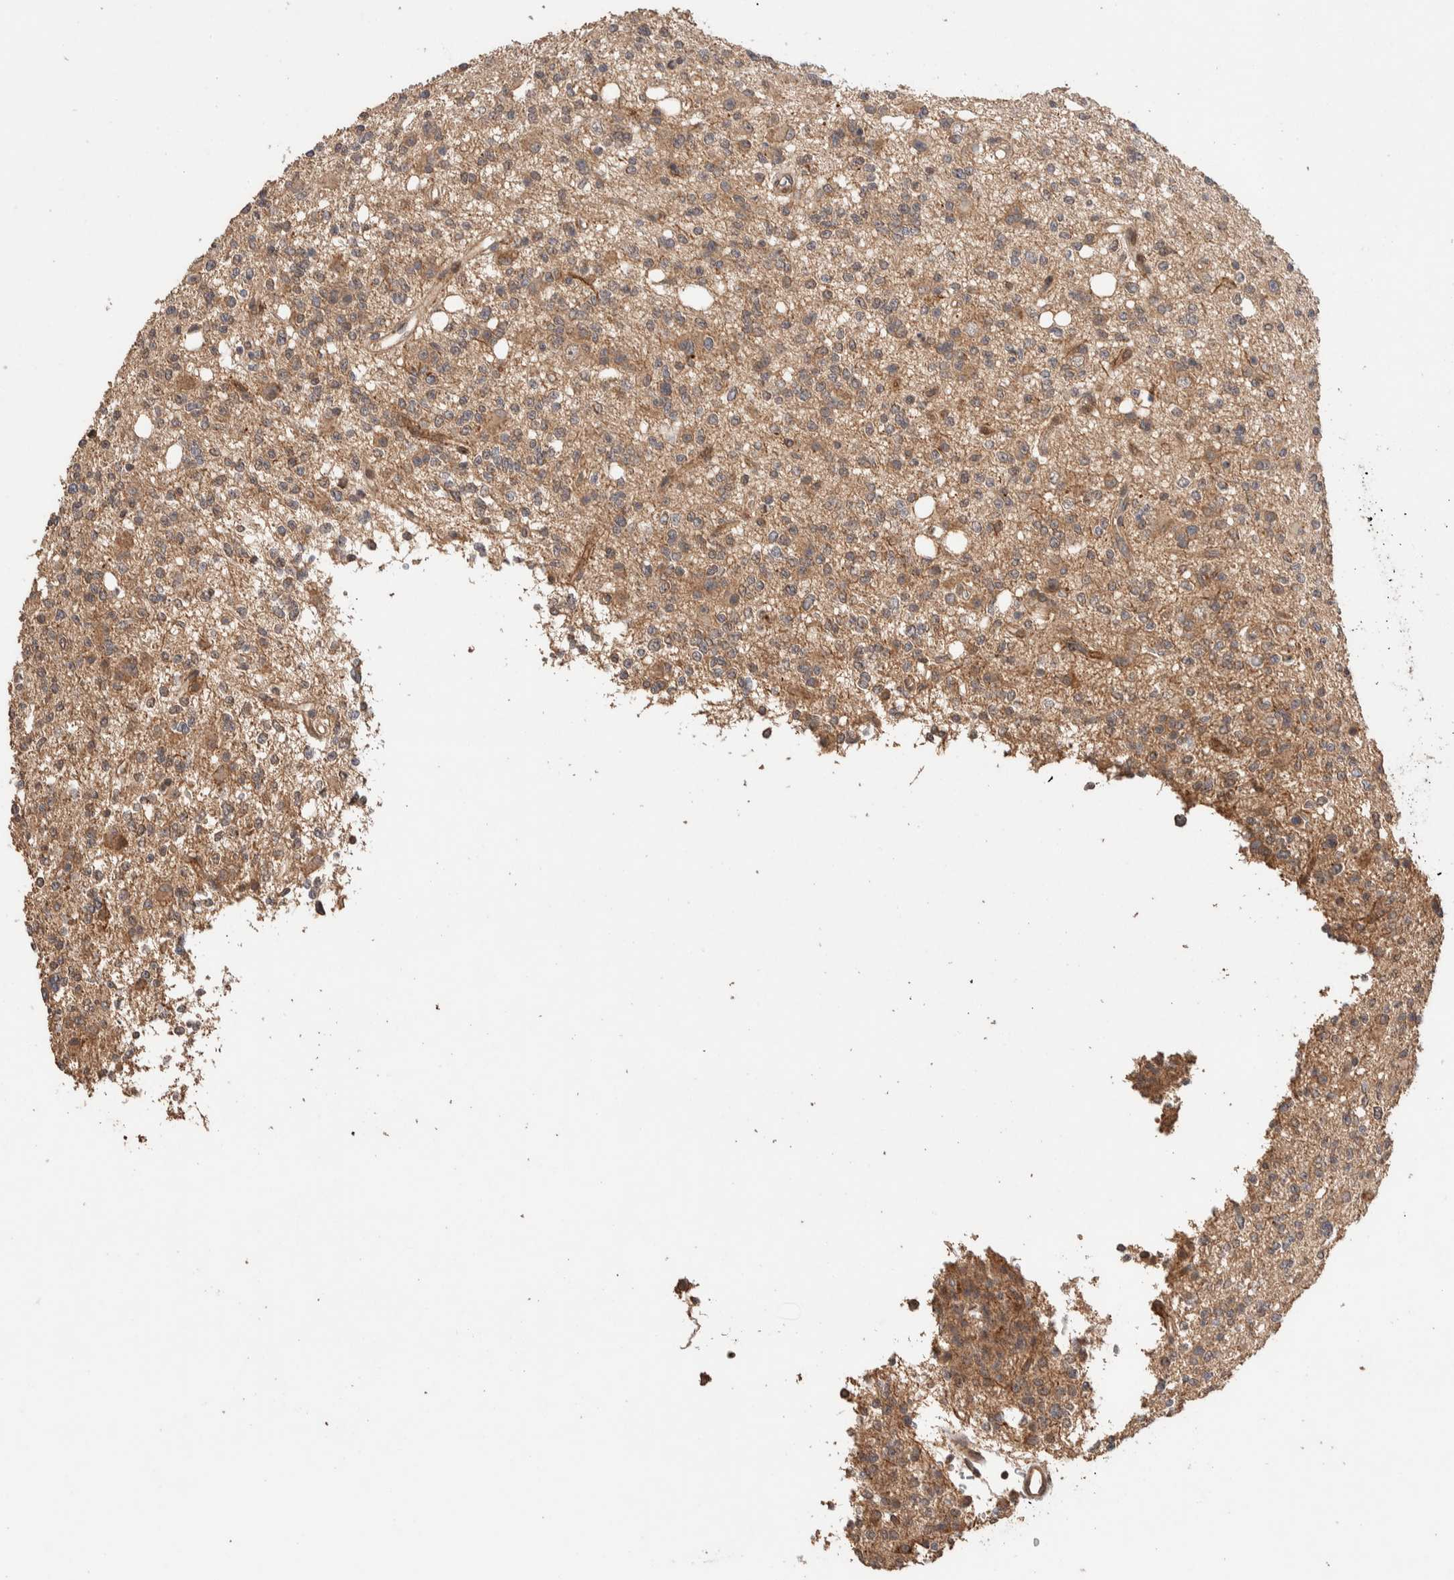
{"staining": {"intensity": "moderate", "quantity": ">75%", "location": "cytoplasmic/membranous"}, "tissue": "glioma", "cell_type": "Tumor cells", "image_type": "cancer", "snomed": [{"axis": "morphology", "description": "Glioma, malignant, High grade"}, {"axis": "topography", "description": "Brain"}], "caption": "A micrograph showing moderate cytoplasmic/membranous positivity in about >75% of tumor cells in glioma, as visualized by brown immunohistochemical staining.", "gene": "PRDM15", "patient": {"sex": "female", "age": 62}}